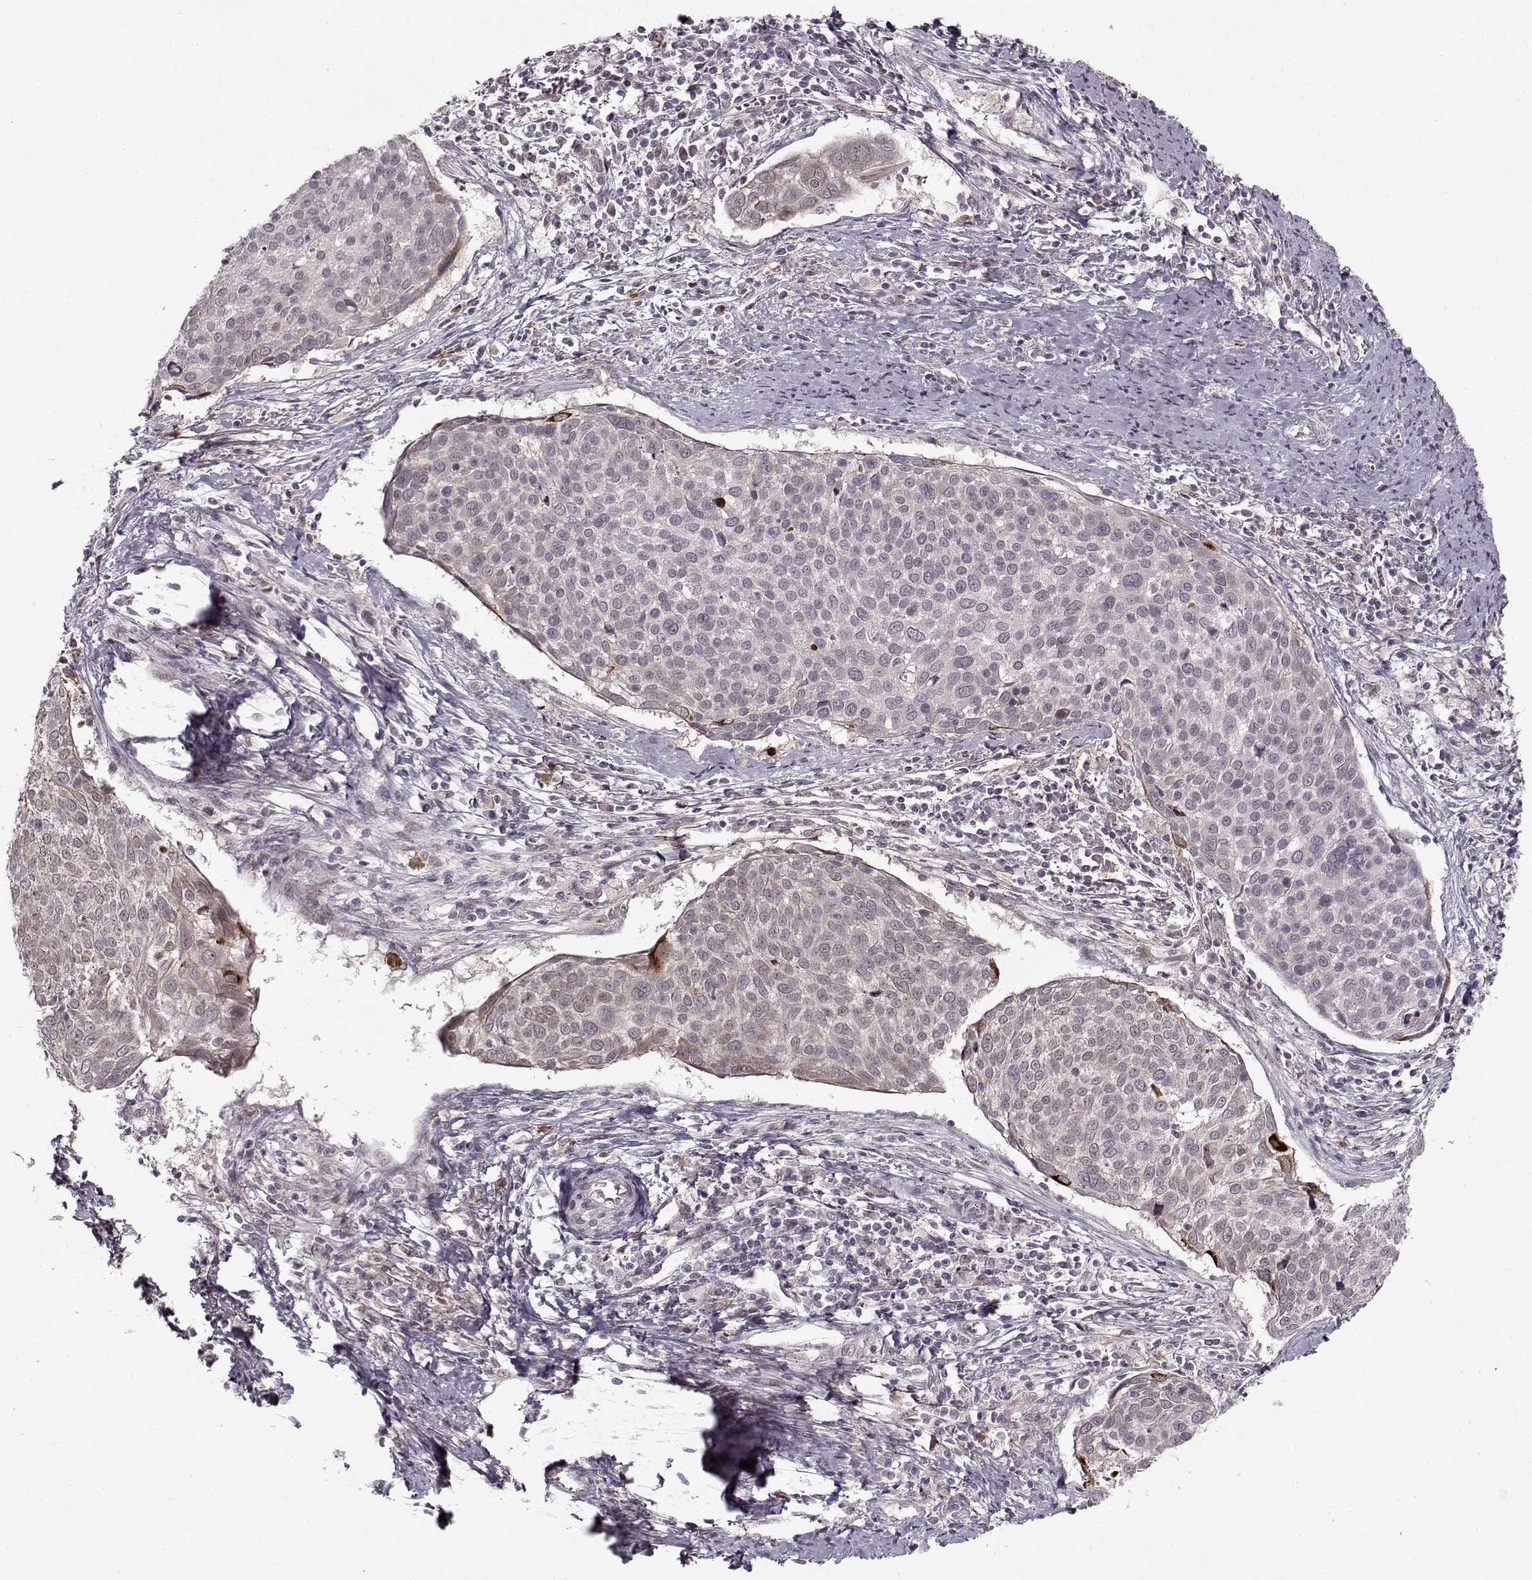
{"staining": {"intensity": "strong", "quantity": "<25%", "location": "cytoplasmic/membranous"}, "tissue": "cervical cancer", "cell_type": "Tumor cells", "image_type": "cancer", "snomed": [{"axis": "morphology", "description": "Squamous cell carcinoma, NOS"}, {"axis": "topography", "description": "Cervix"}], "caption": "This photomicrograph reveals IHC staining of human cervical cancer, with medium strong cytoplasmic/membranous expression in about <25% of tumor cells.", "gene": "DENND4B", "patient": {"sex": "female", "age": 39}}